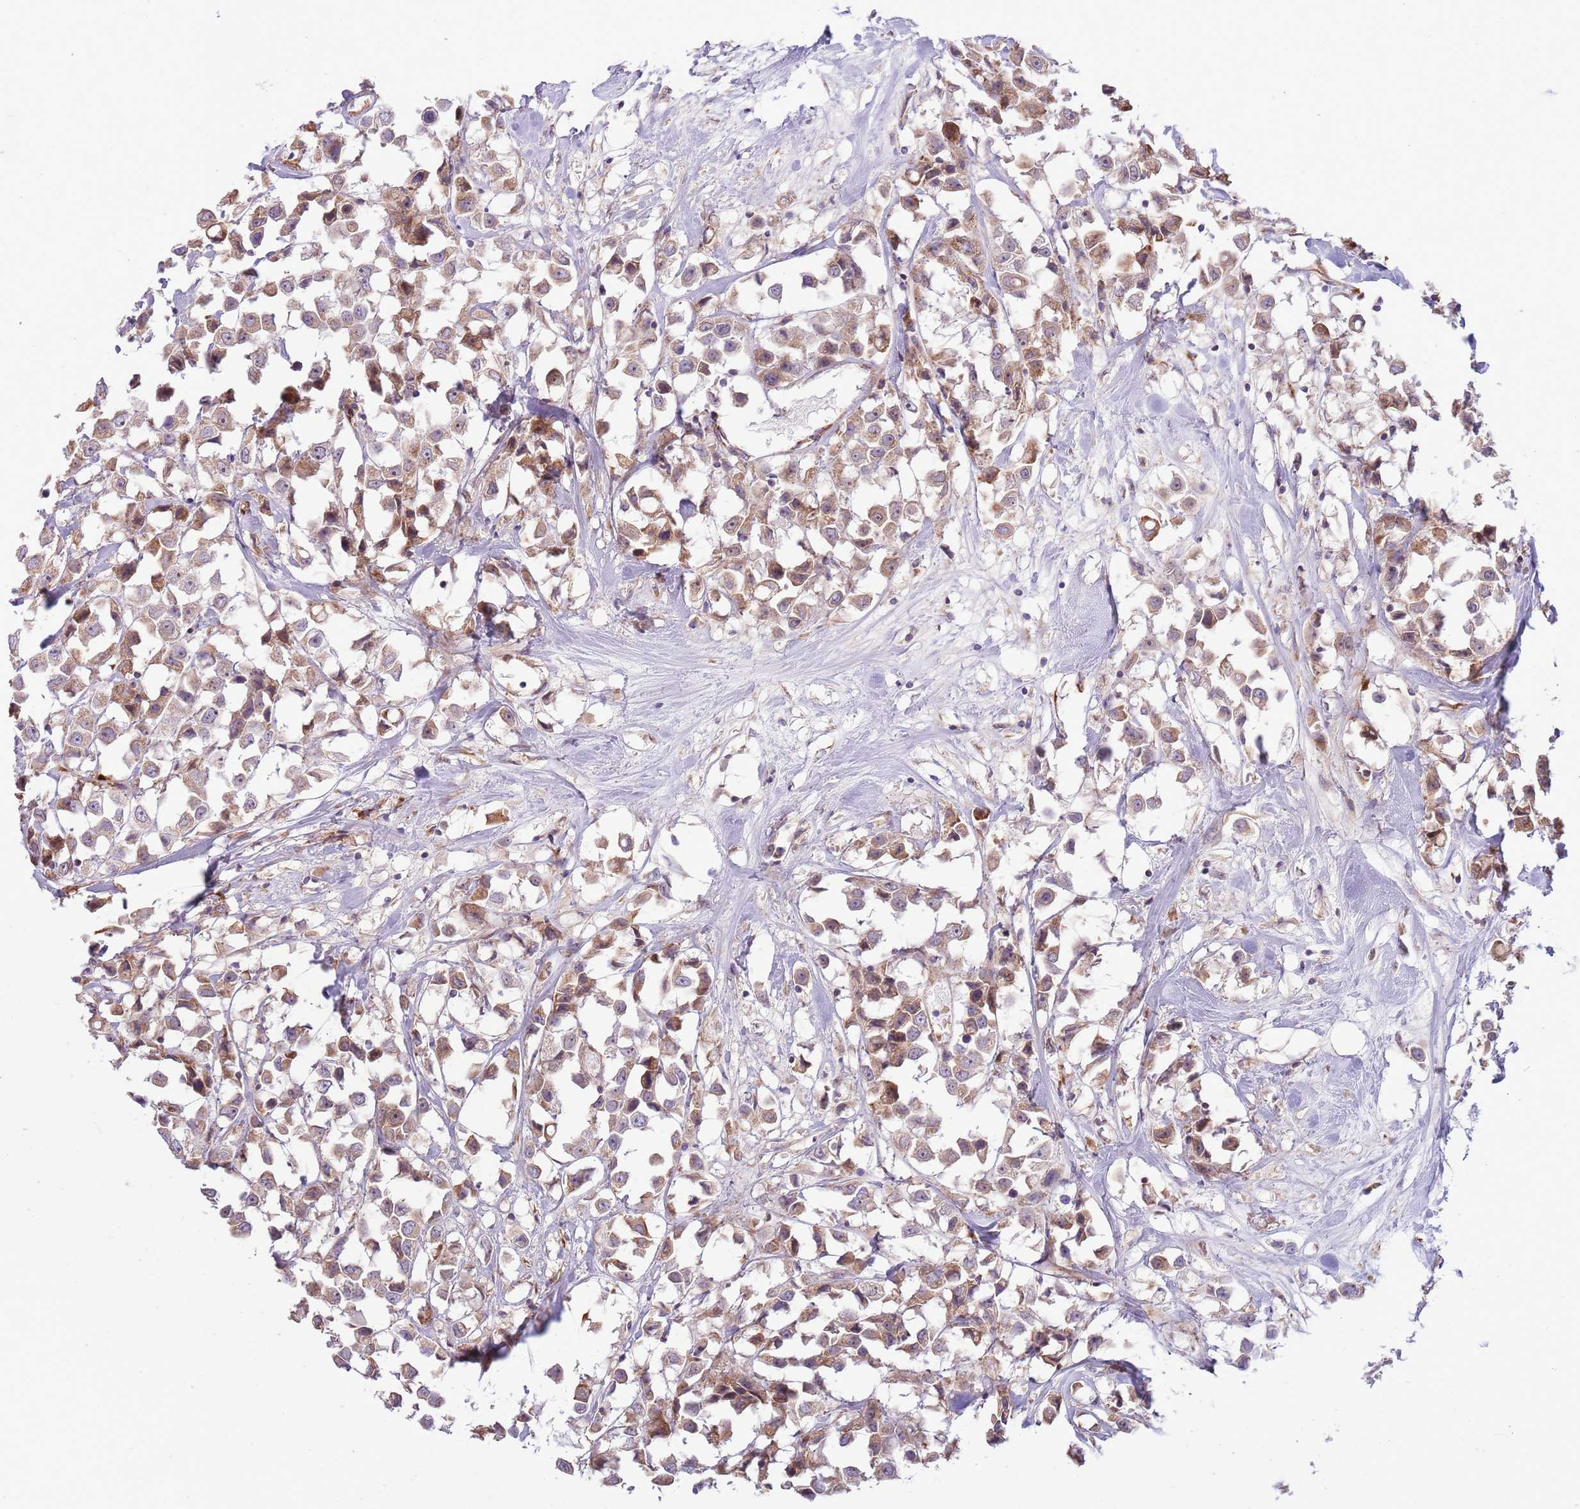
{"staining": {"intensity": "moderate", "quantity": ">75%", "location": "cytoplasmic/membranous"}, "tissue": "breast cancer", "cell_type": "Tumor cells", "image_type": "cancer", "snomed": [{"axis": "morphology", "description": "Duct carcinoma"}, {"axis": "topography", "description": "Breast"}], "caption": "Immunohistochemistry micrograph of neoplastic tissue: human breast cancer stained using immunohistochemistry demonstrates medium levels of moderate protein expression localized specifically in the cytoplasmic/membranous of tumor cells, appearing as a cytoplasmic/membranous brown color.", "gene": "DAND5", "patient": {"sex": "female", "age": 61}}